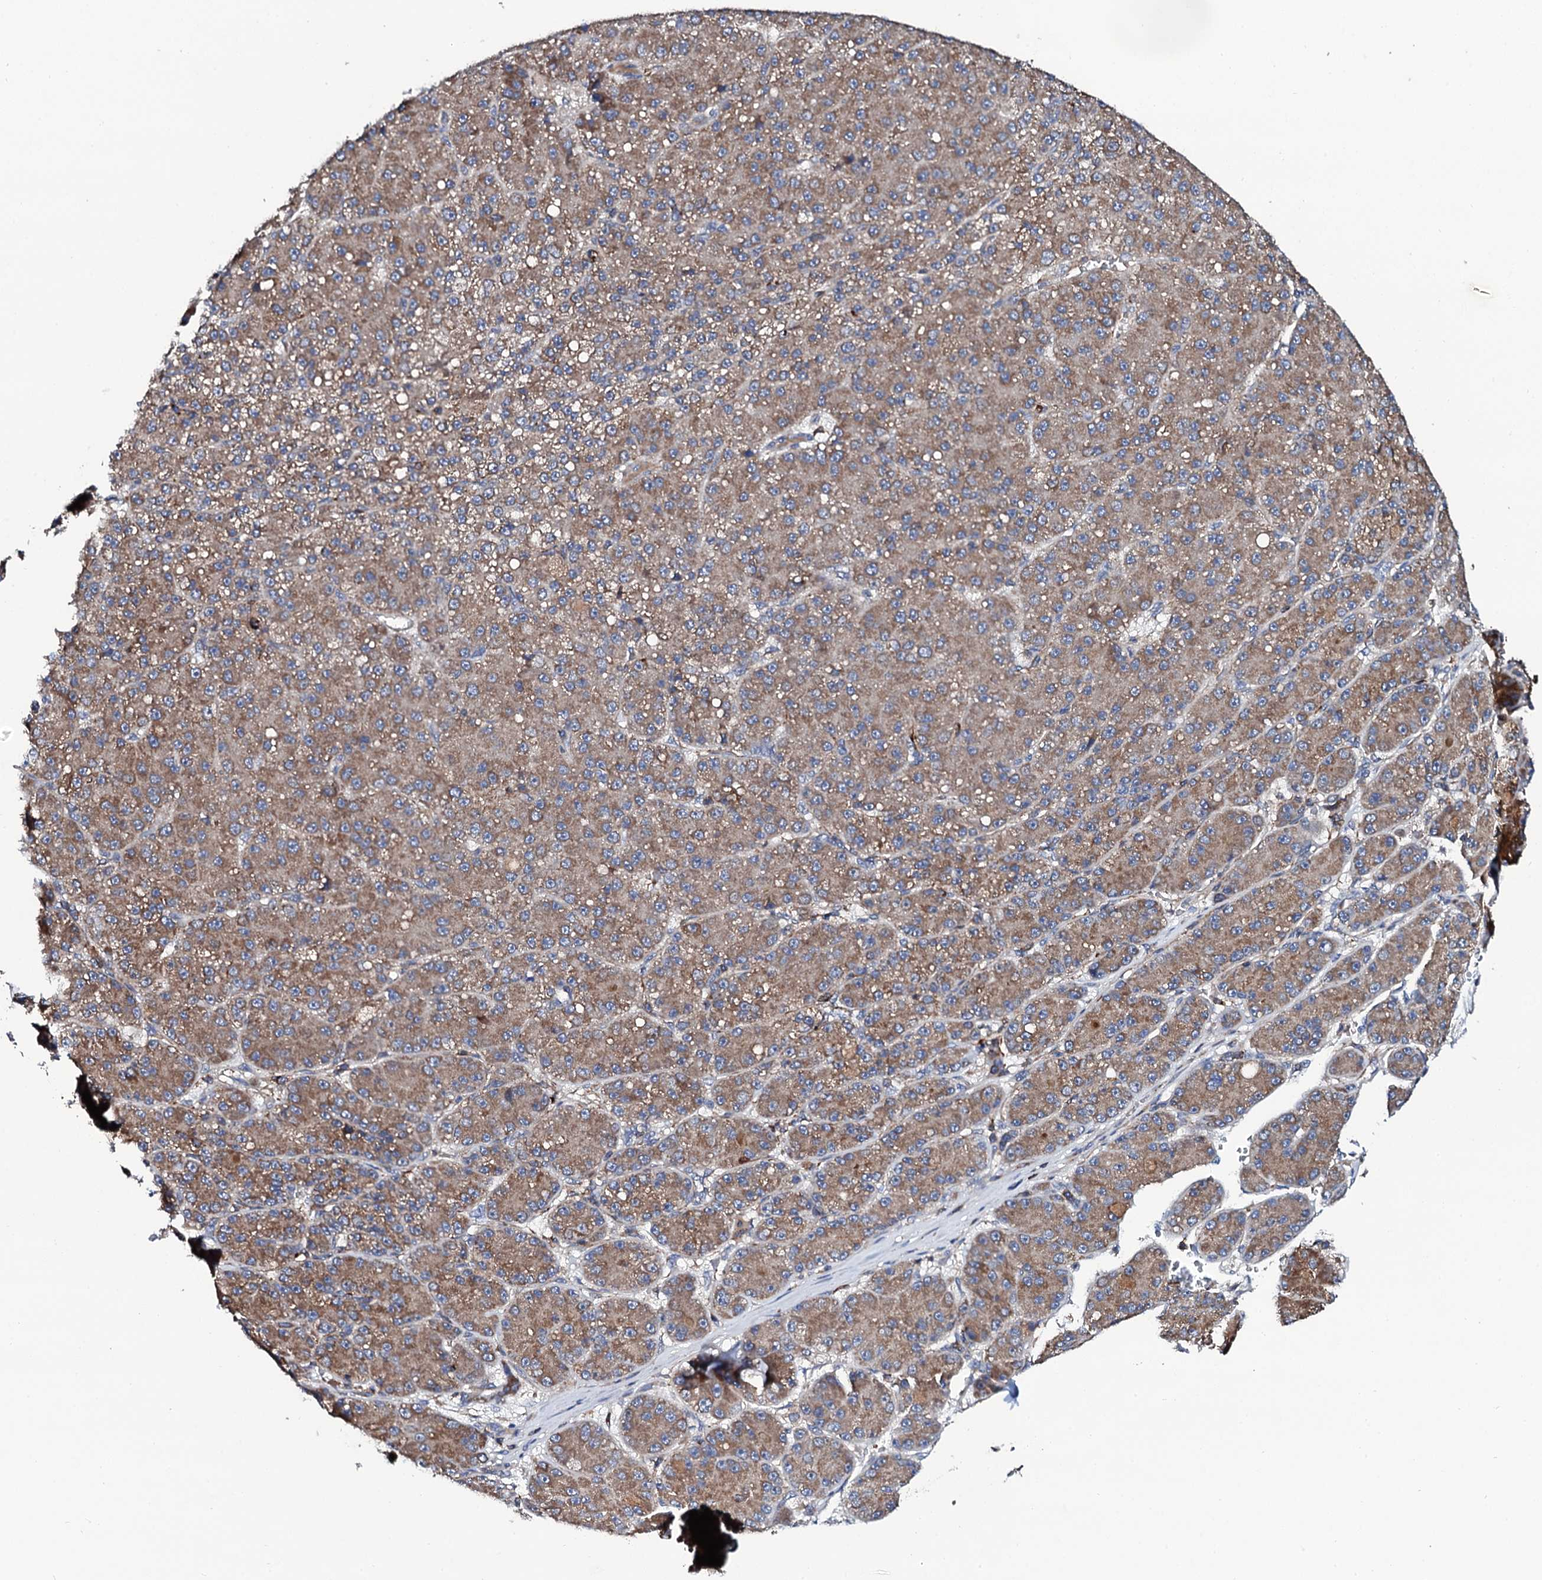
{"staining": {"intensity": "moderate", "quantity": ">75%", "location": "cytoplasmic/membranous"}, "tissue": "liver cancer", "cell_type": "Tumor cells", "image_type": "cancer", "snomed": [{"axis": "morphology", "description": "Carcinoma, Hepatocellular, NOS"}, {"axis": "topography", "description": "Liver"}], "caption": "Liver hepatocellular carcinoma stained with a protein marker demonstrates moderate staining in tumor cells.", "gene": "COG4", "patient": {"sex": "male", "age": 67}}